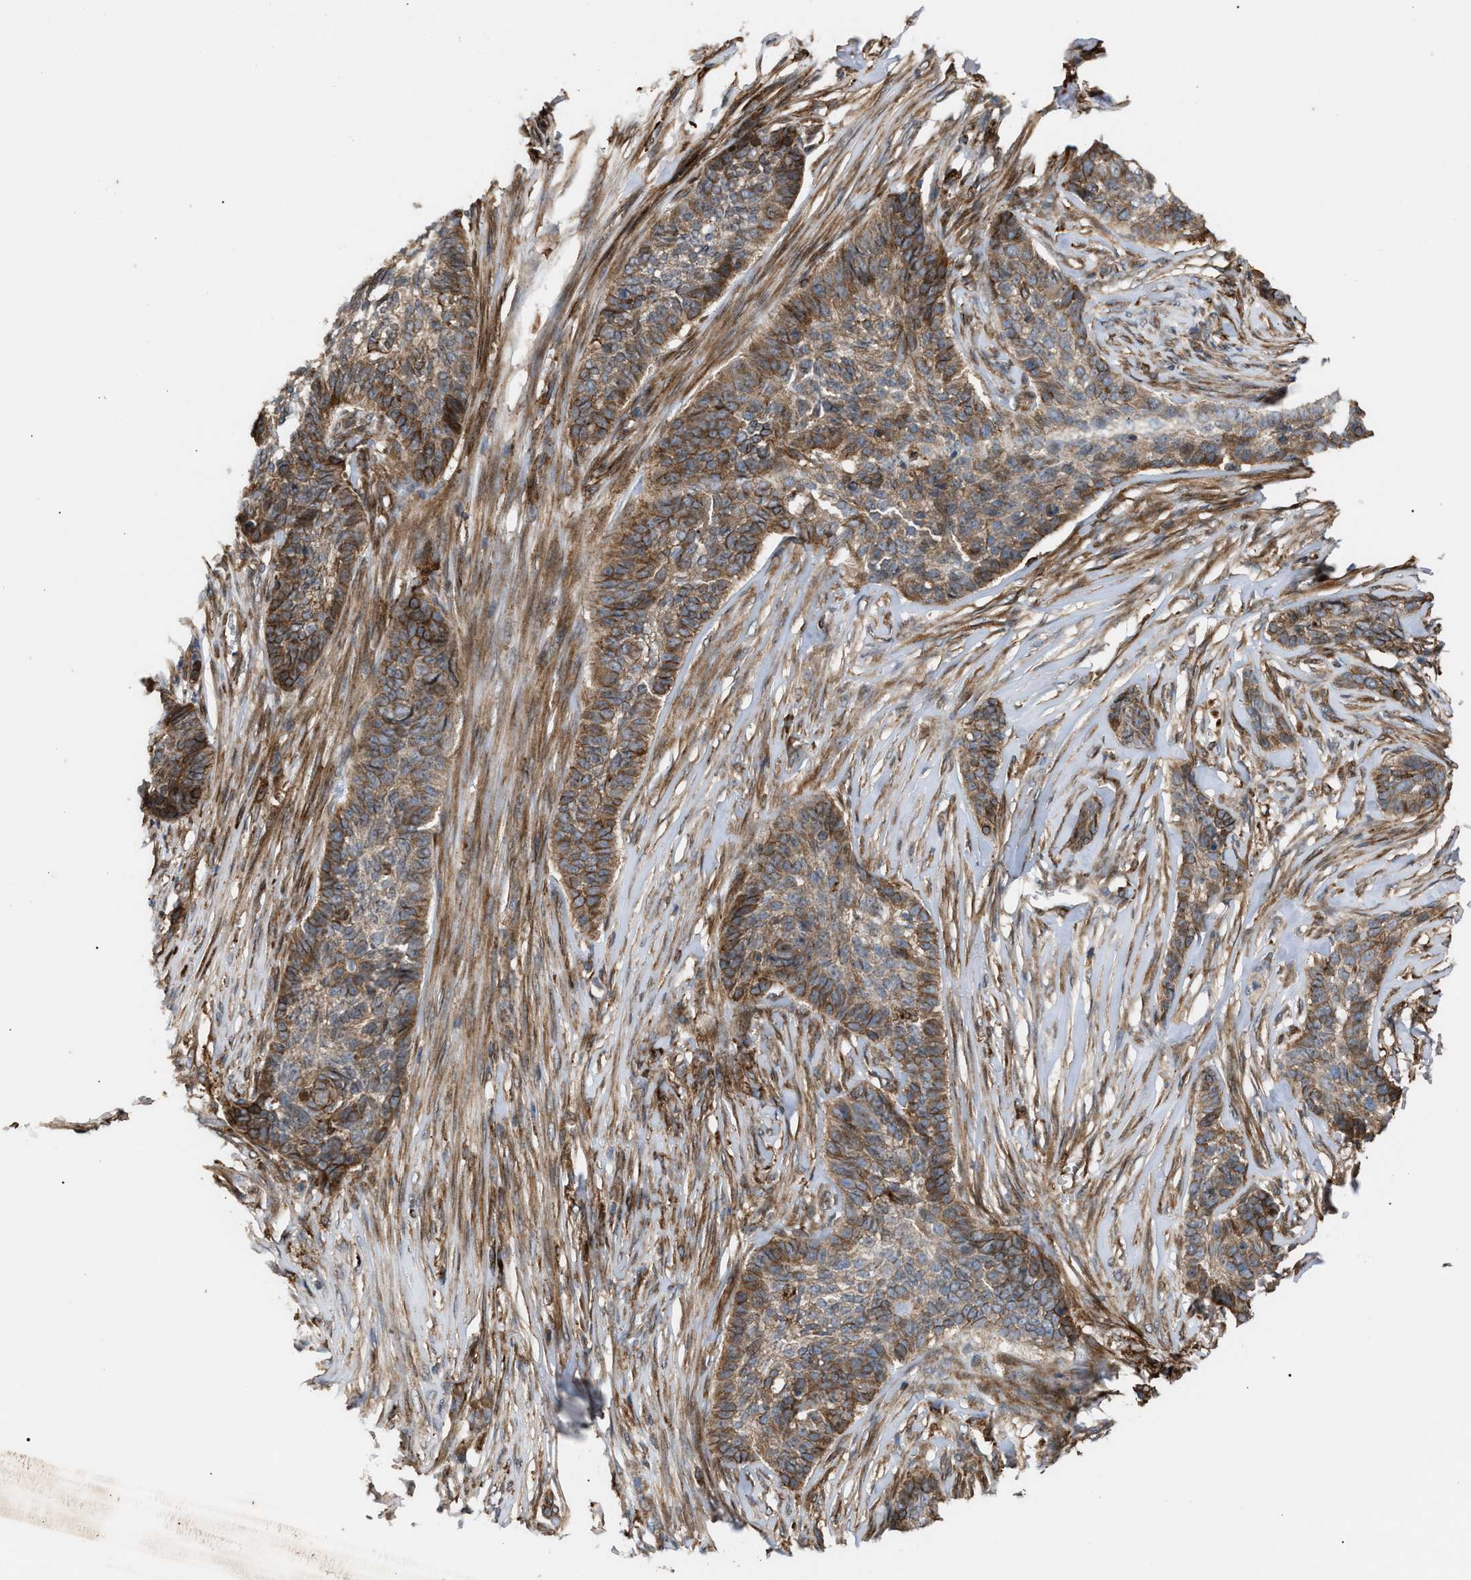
{"staining": {"intensity": "moderate", "quantity": ">75%", "location": "cytoplasmic/membranous"}, "tissue": "skin cancer", "cell_type": "Tumor cells", "image_type": "cancer", "snomed": [{"axis": "morphology", "description": "Basal cell carcinoma"}, {"axis": "topography", "description": "Skin"}], "caption": "A high-resolution image shows immunohistochemistry (IHC) staining of skin cancer, which displays moderate cytoplasmic/membranous staining in about >75% of tumor cells.", "gene": "GCC1", "patient": {"sex": "male", "age": 85}}